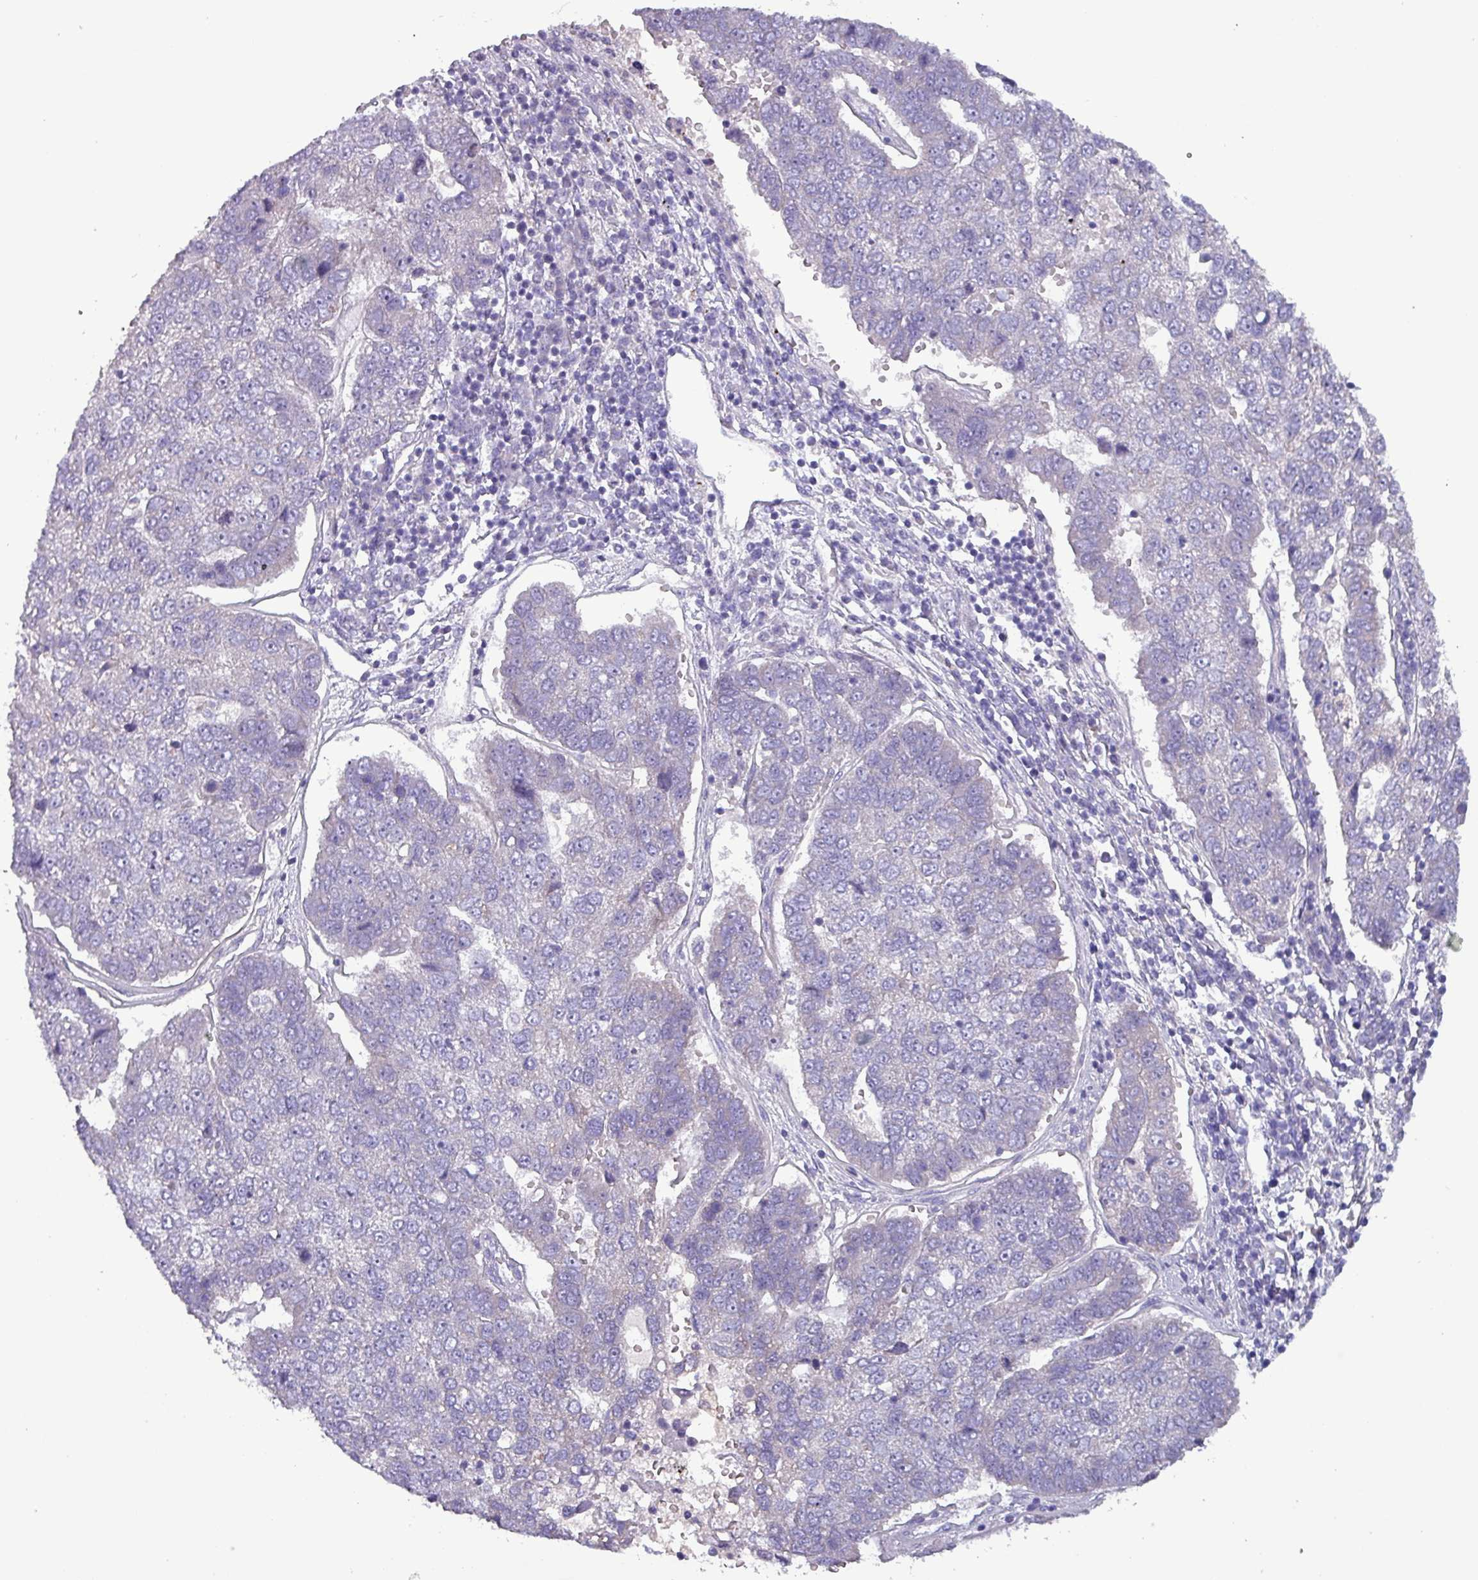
{"staining": {"intensity": "negative", "quantity": "none", "location": "none"}, "tissue": "pancreatic cancer", "cell_type": "Tumor cells", "image_type": "cancer", "snomed": [{"axis": "morphology", "description": "Adenocarcinoma, NOS"}, {"axis": "topography", "description": "Pancreas"}], "caption": "Tumor cells show no significant staining in pancreatic adenocarcinoma.", "gene": "HSD3B7", "patient": {"sex": "female", "age": 61}}